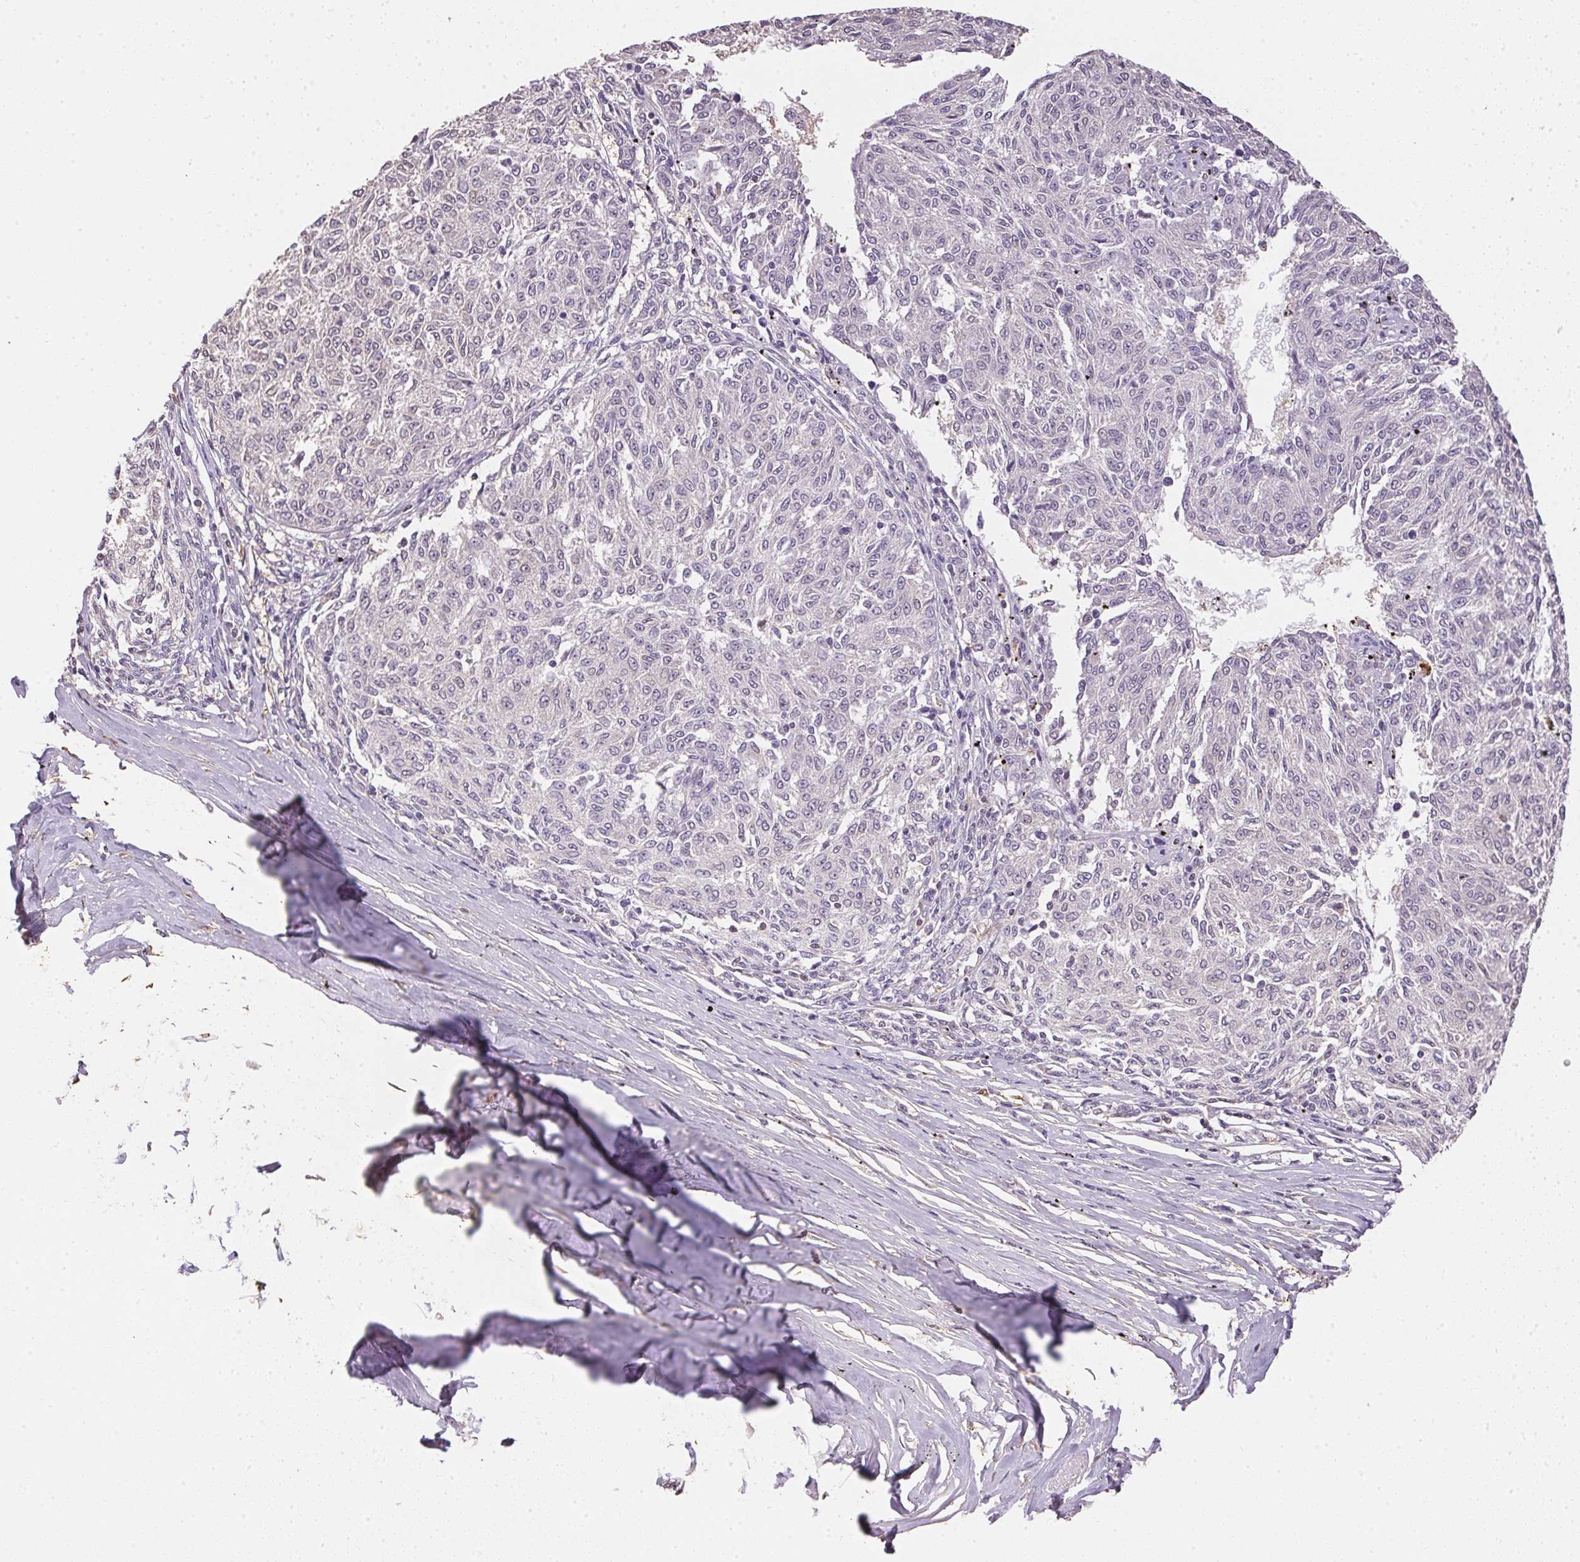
{"staining": {"intensity": "negative", "quantity": "none", "location": "none"}, "tissue": "melanoma", "cell_type": "Tumor cells", "image_type": "cancer", "snomed": [{"axis": "morphology", "description": "Malignant melanoma, NOS"}, {"axis": "topography", "description": "Skin"}], "caption": "This is a image of immunohistochemistry (IHC) staining of malignant melanoma, which shows no expression in tumor cells.", "gene": "S100A3", "patient": {"sex": "female", "age": 72}}